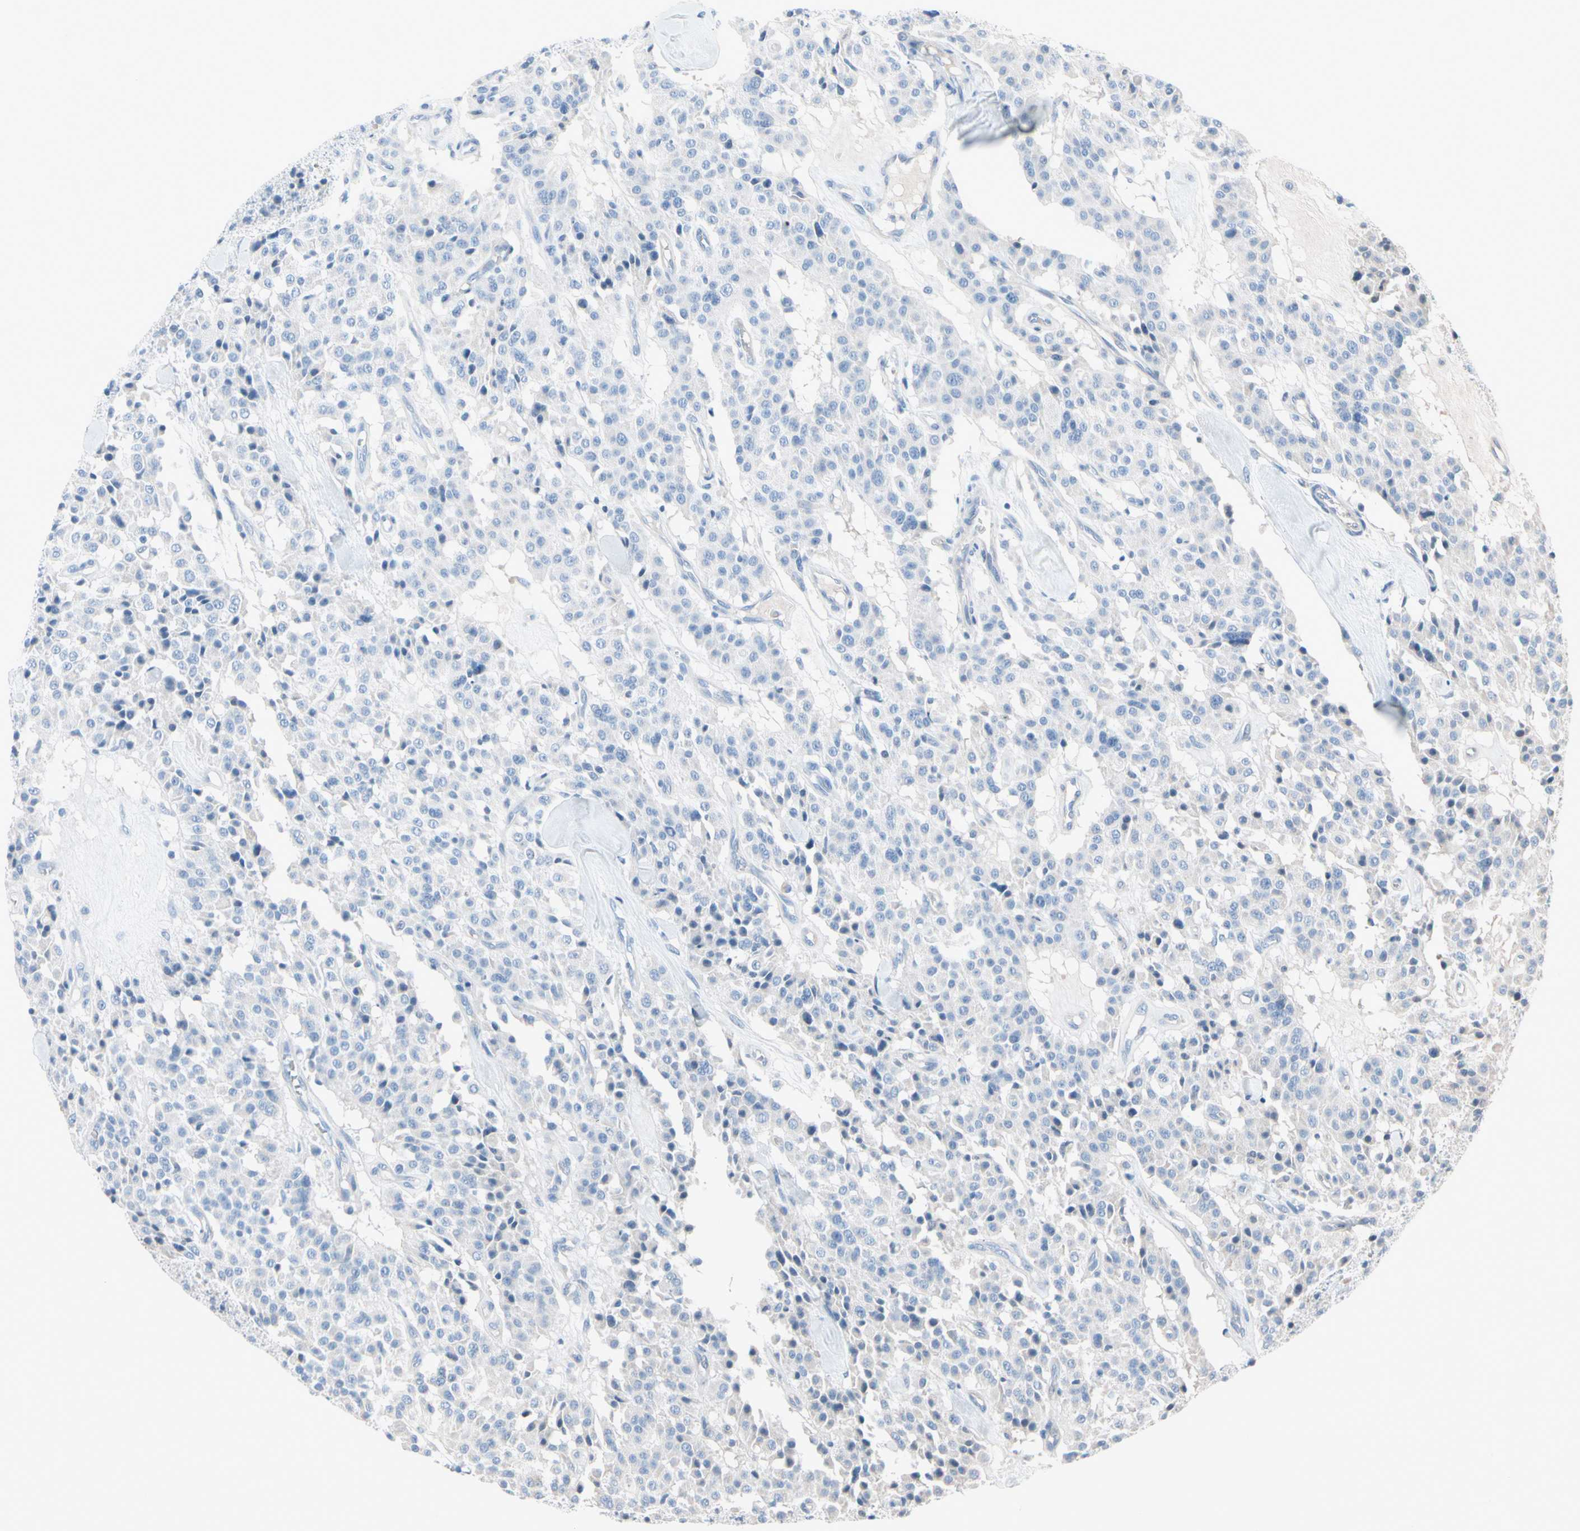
{"staining": {"intensity": "negative", "quantity": "none", "location": "none"}, "tissue": "carcinoid", "cell_type": "Tumor cells", "image_type": "cancer", "snomed": [{"axis": "morphology", "description": "Carcinoid, malignant, NOS"}, {"axis": "topography", "description": "Lung"}], "caption": "High magnification brightfield microscopy of carcinoid stained with DAB (3,3'-diaminobenzidine) (brown) and counterstained with hematoxylin (blue): tumor cells show no significant positivity.", "gene": "PGR", "patient": {"sex": "male", "age": 30}}